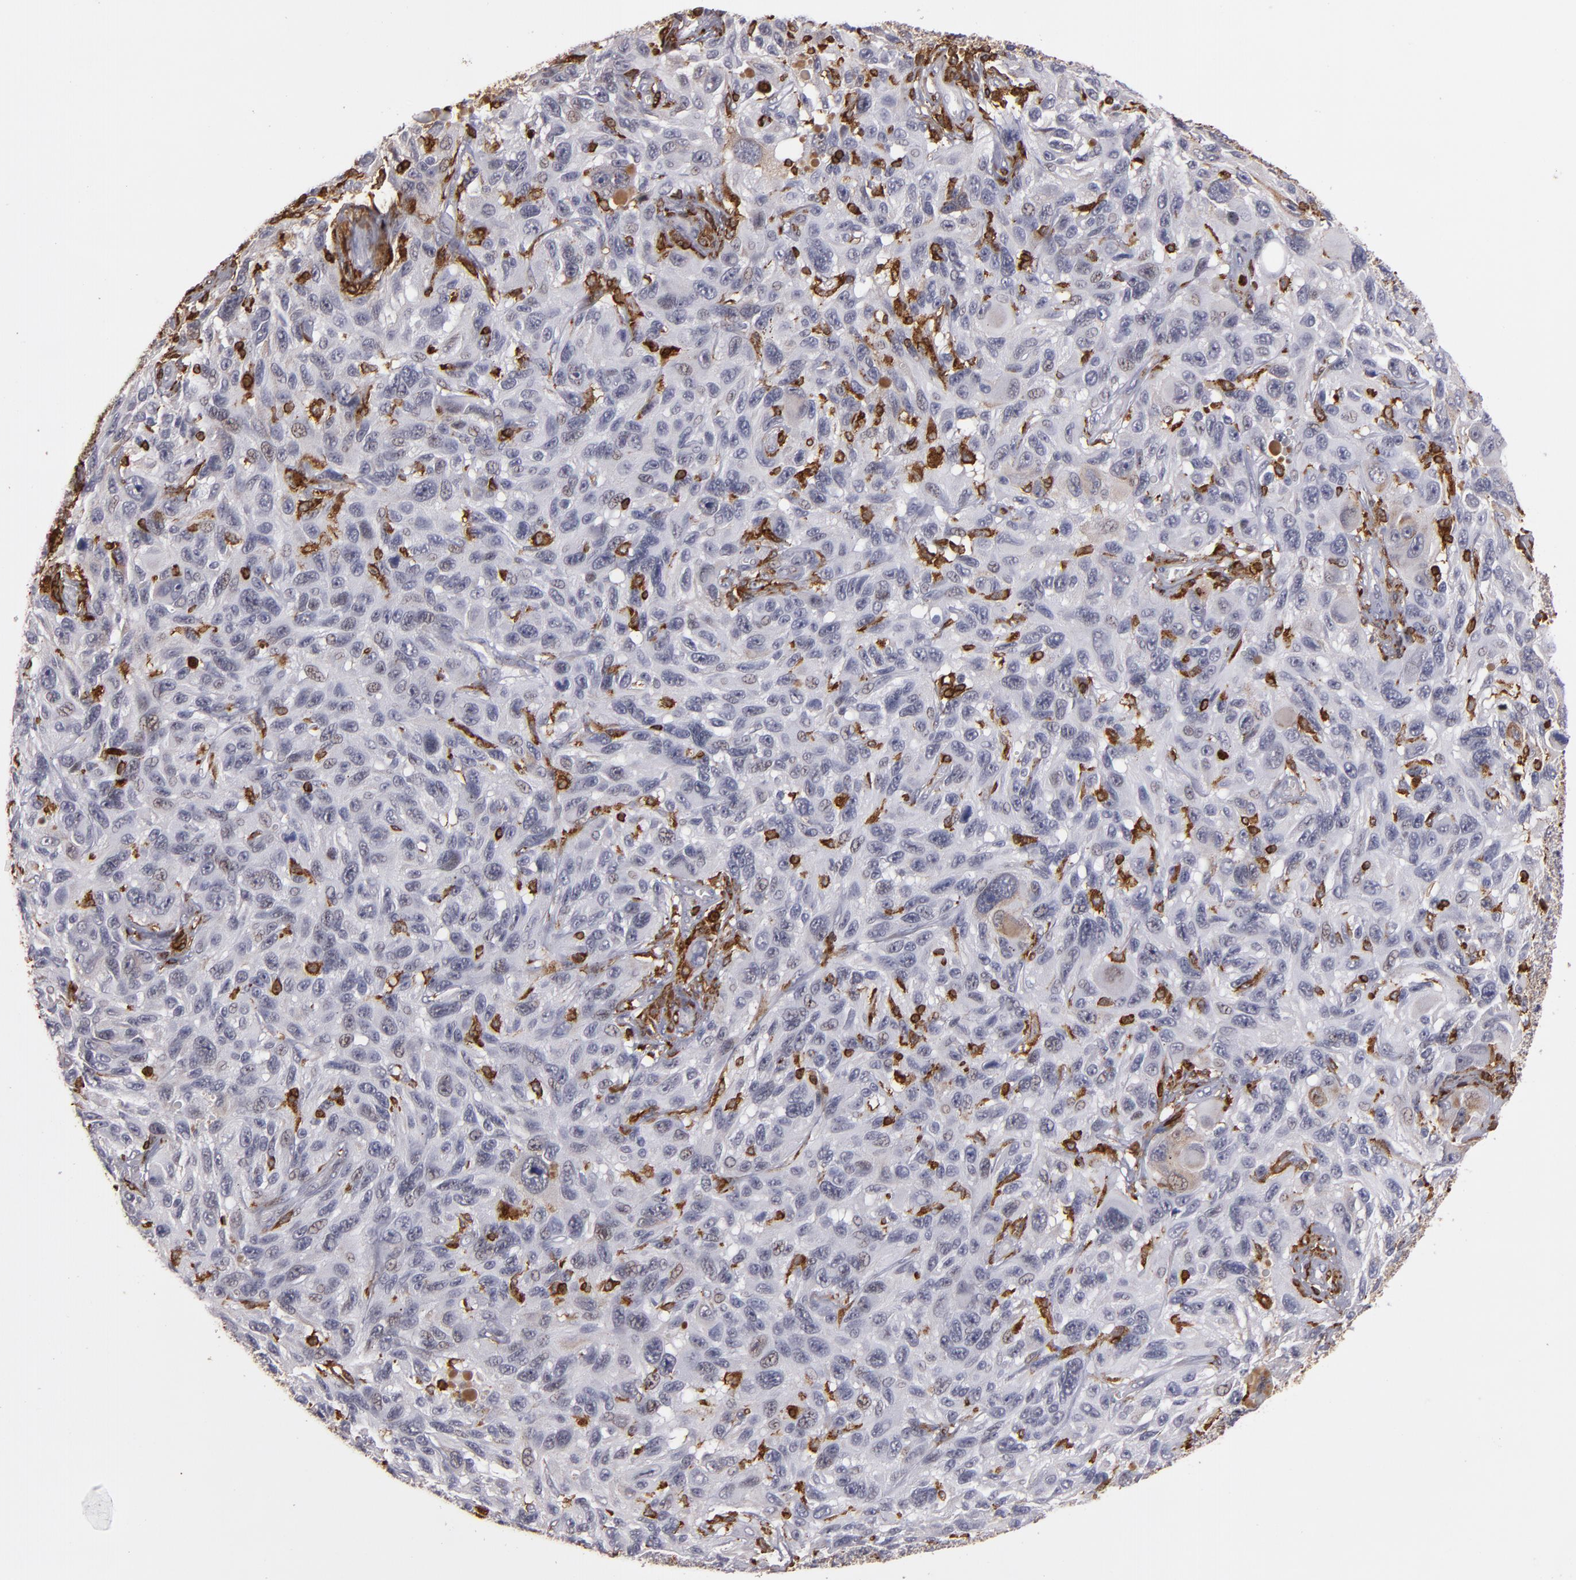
{"staining": {"intensity": "negative", "quantity": "none", "location": "none"}, "tissue": "melanoma", "cell_type": "Tumor cells", "image_type": "cancer", "snomed": [{"axis": "morphology", "description": "Malignant melanoma, NOS"}, {"axis": "topography", "description": "Skin"}], "caption": "Immunohistochemistry histopathology image of malignant melanoma stained for a protein (brown), which reveals no positivity in tumor cells.", "gene": "WAS", "patient": {"sex": "male", "age": 53}}